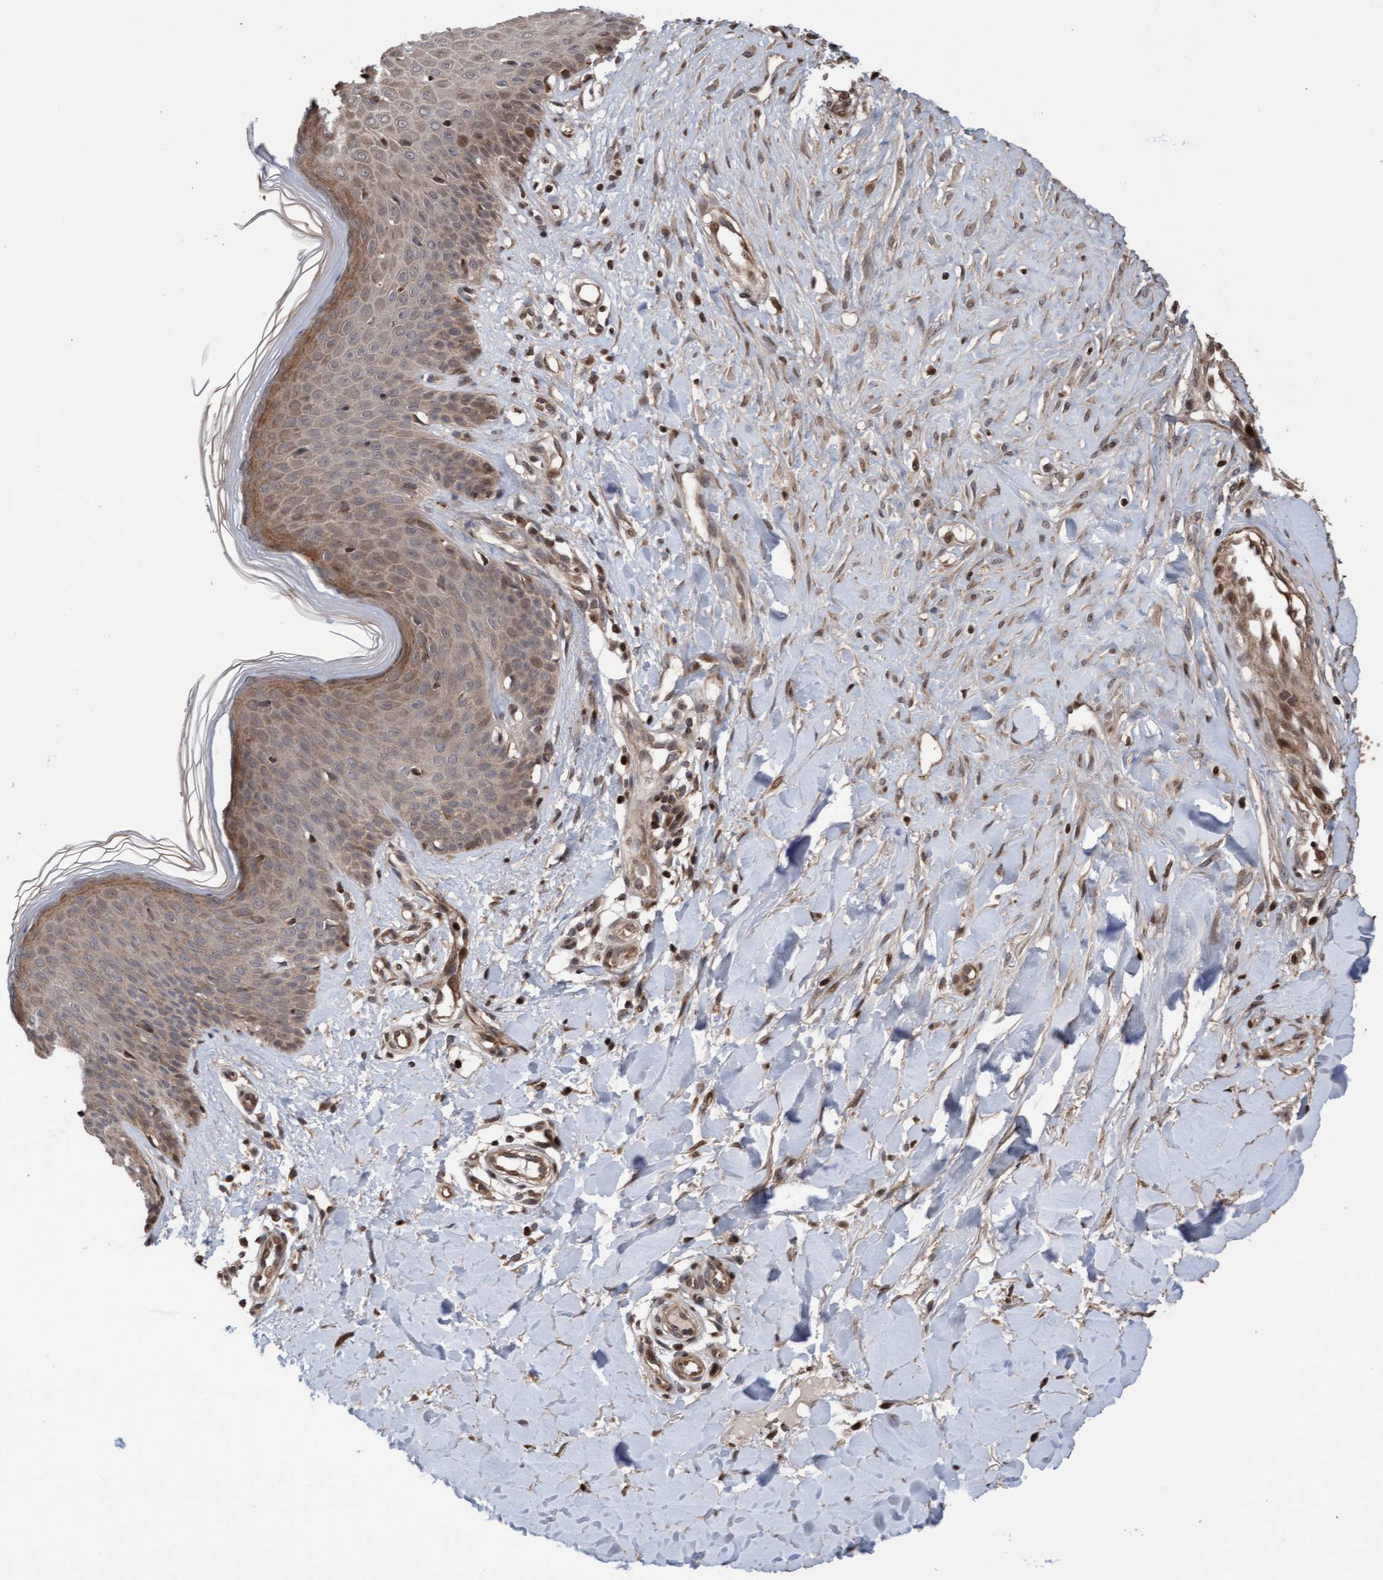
{"staining": {"intensity": "moderate", "quantity": ">75%", "location": "cytoplasmic/membranous"}, "tissue": "skin", "cell_type": "Fibroblasts", "image_type": "normal", "snomed": [{"axis": "morphology", "description": "Normal tissue, NOS"}, {"axis": "topography", "description": "Skin"}], "caption": "Fibroblasts exhibit medium levels of moderate cytoplasmic/membranous expression in about >75% of cells in normal human skin.", "gene": "PECR", "patient": {"sex": "male", "age": 41}}